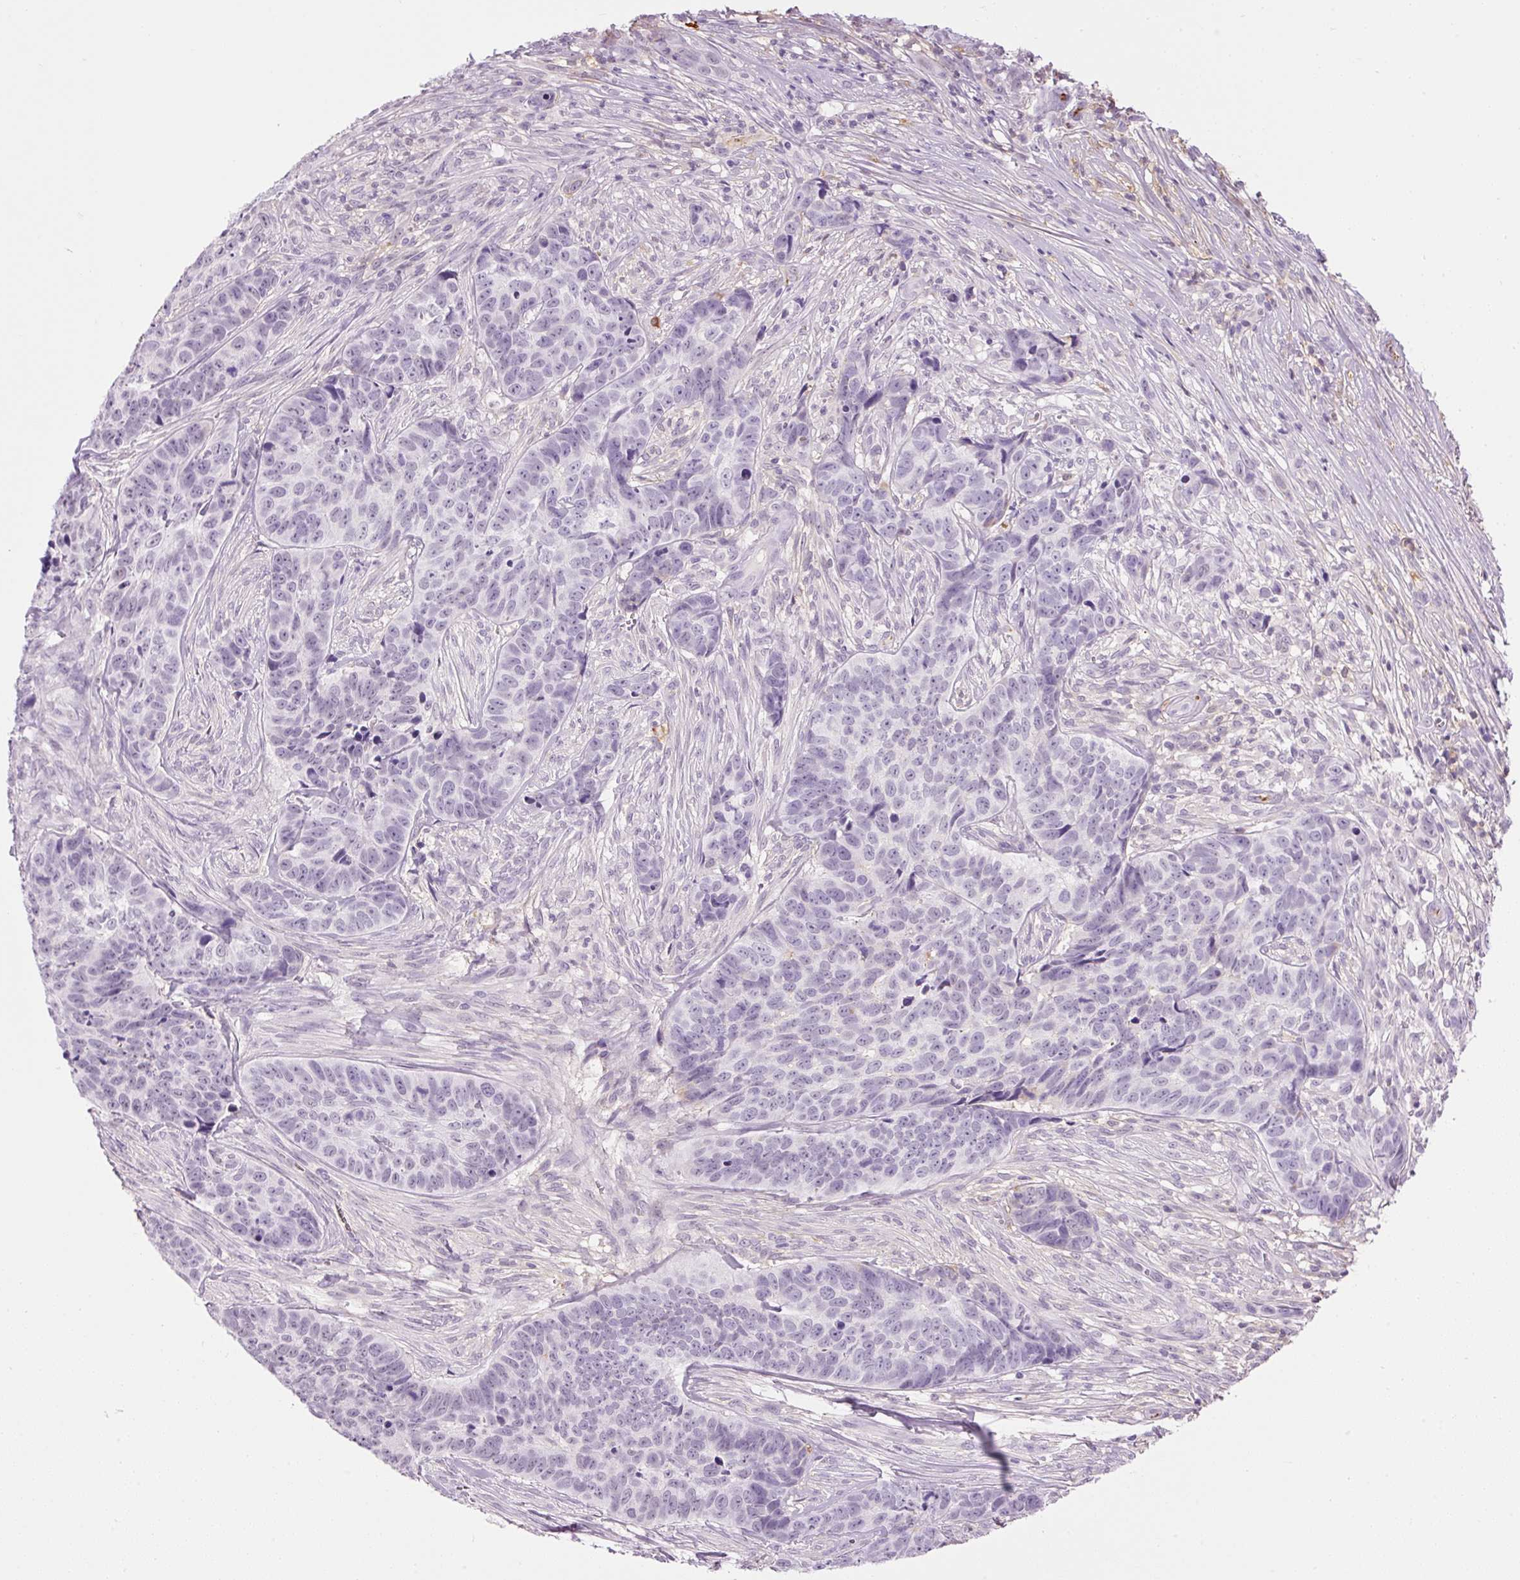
{"staining": {"intensity": "negative", "quantity": "none", "location": "none"}, "tissue": "skin cancer", "cell_type": "Tumor cells", "image_type": "cancer", "snomed": [{"axis": "morphology", "description": "Basal cell carcinoma"}, {"axis": "topography", "description": "Skin"}], "caption": "Immunohistochemical staining of skin cancer (basal cell carcinoma) exhibits no significant staining in tumor cells. (Stains: DAB (3,3'-diaminobenzidine) immunohistochemistry with hematoxylin counter stain, Microscopy: brightfield microscopy at high magnification).", "gene": "PRPF38B", "patient": {"sex": "female", "age": 82}}